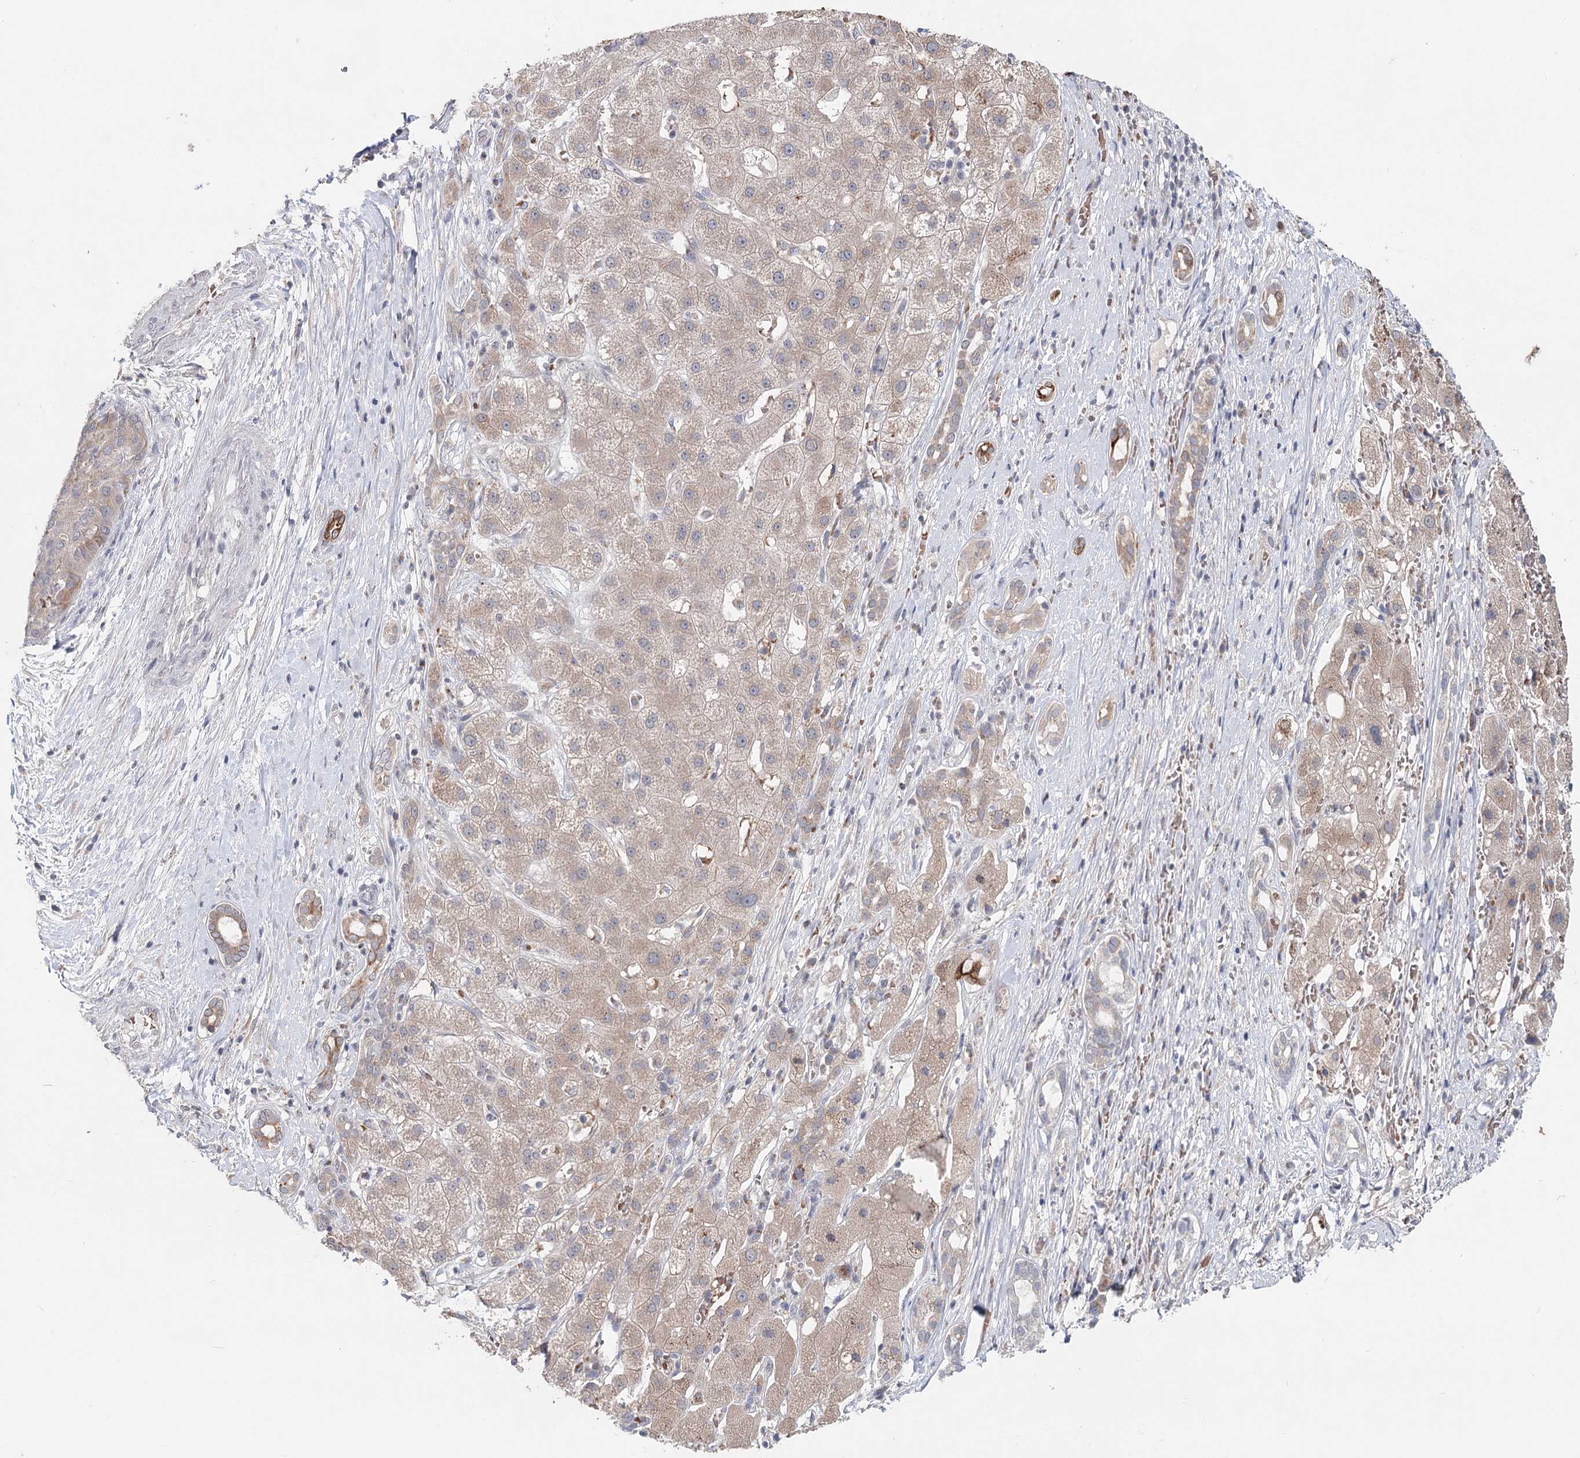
{"staining": {"intensity": "weak", "quantity": ">75%", "location": "cytoplasmic/membranous"}, "tissue": "liver cancer", "cell_type": "Tumor cells", "image_type": "cancer", "snomed": [{"axis": "morphology", "description": "Carcinoma, Hepatocellular, NOS"}, {"axis": "topography", "description": "Liver"}], "caption": "Immunohistochemical staining of liver cancer exhibits low levels of weak cytoplasmic/membranous expression in about >75% of tumor cells.", "gene": "FBXO7", "patient": {"sex": "male", "age": 65}}